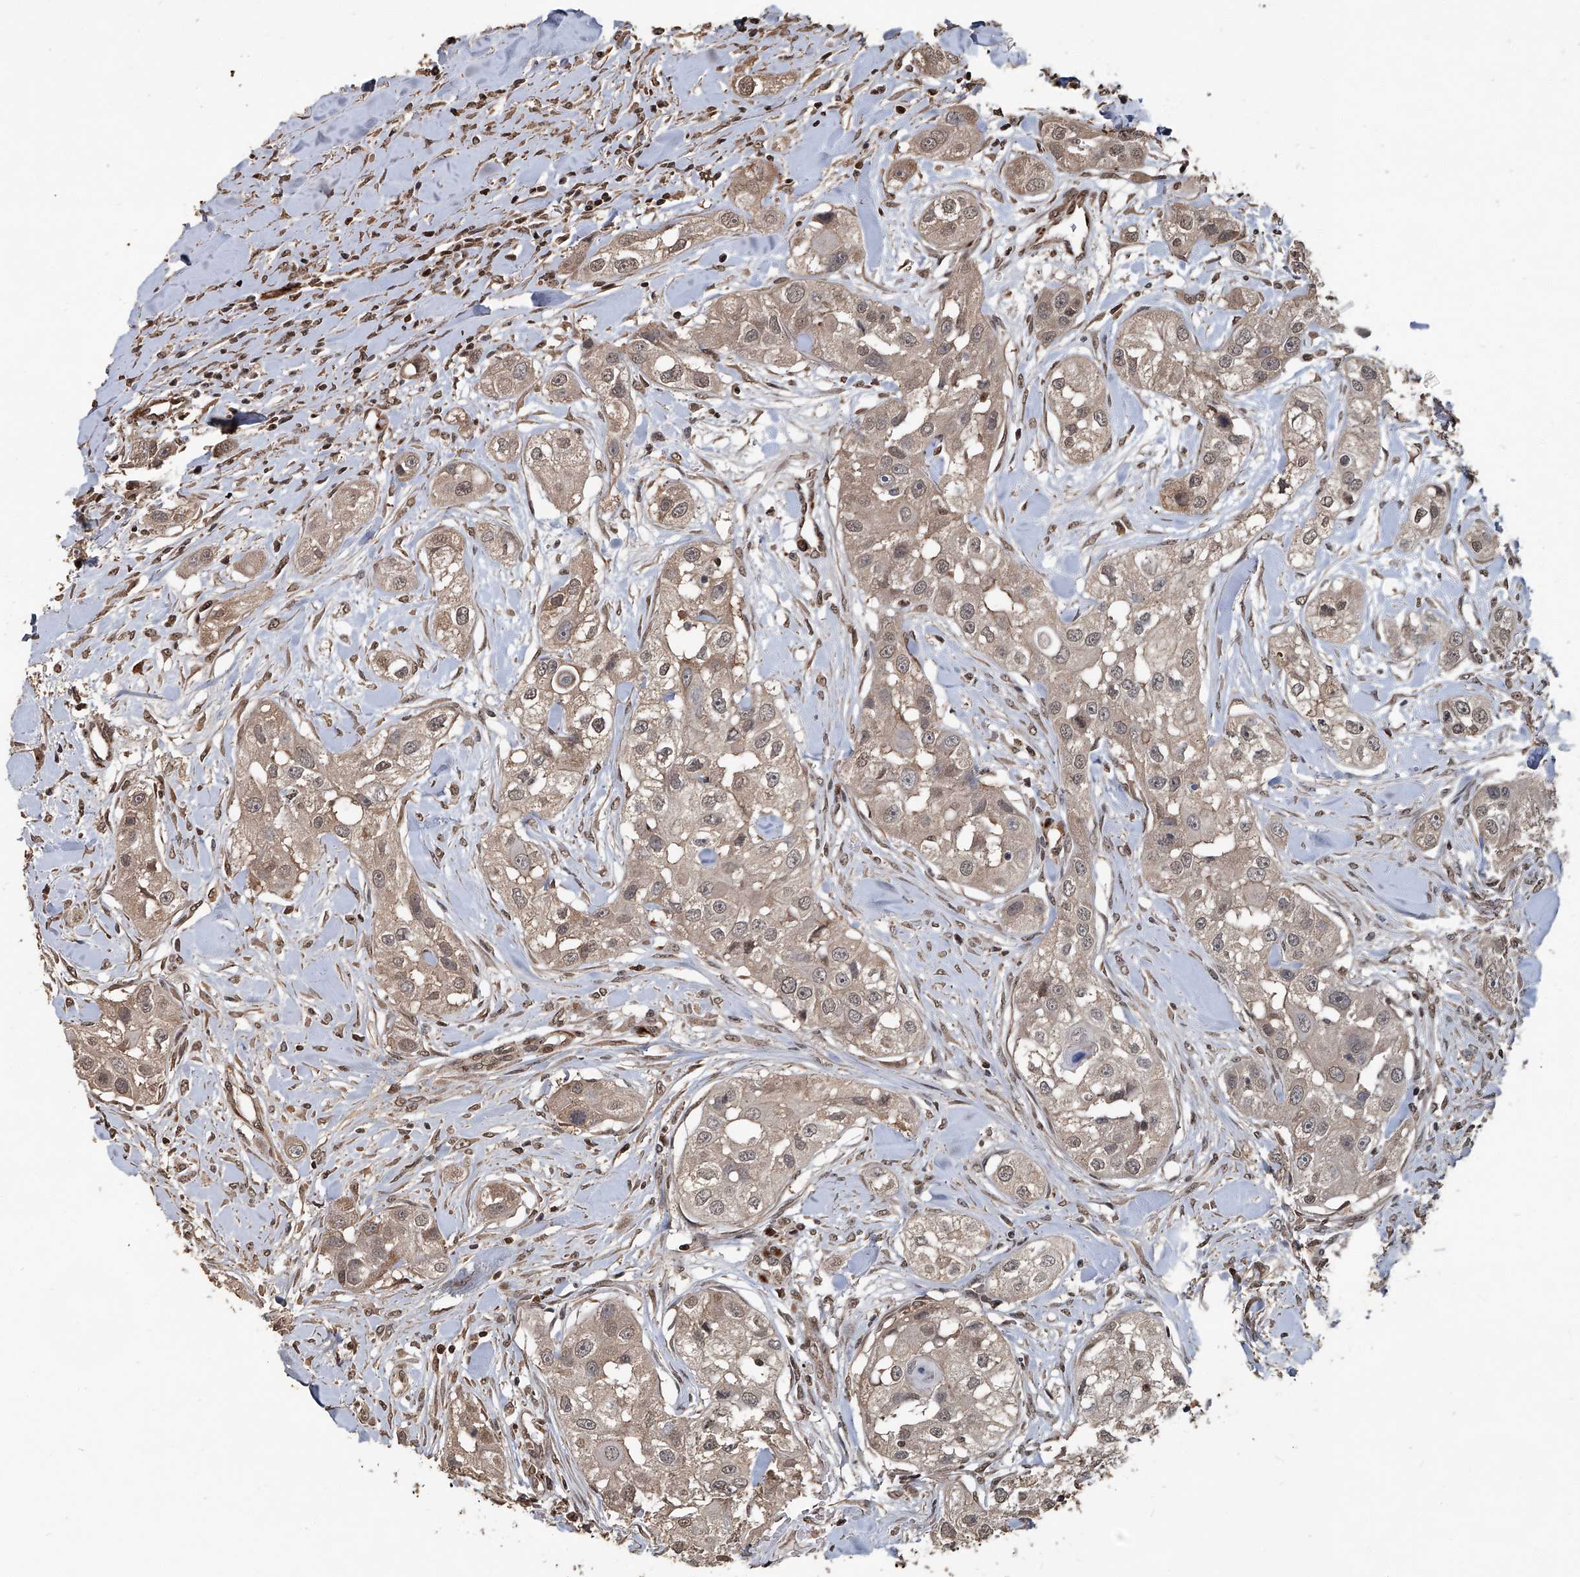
{"staining": {"intensity": "weak", "quantity": ">75%", "location": "cytoplasmic/membranous,nuclear"}, "tissue": "head and neck cancer", "cell_type": "Tumor cells", "image_type": "cancer", "snomed": [{"axis": "morphology", "description": "Normal tissue, NOS"}, {"axis": "morphology", "description": "Squamous cell carcinoma, NOS"}, {"axis": "topography", "description": "Skeletal muscle"}, {"axis": "topography", "description": "Head-Neck"}], "caption": "This histopathology image demonstrates IHC staining of human head and neck squamous cell carcinoma, with low weak cytoplasmic/membranous and nuclear expression in approximately >75% of tumor cells.", "gene": "GPR132", "patient": {"sex": "male", "age": 51}}